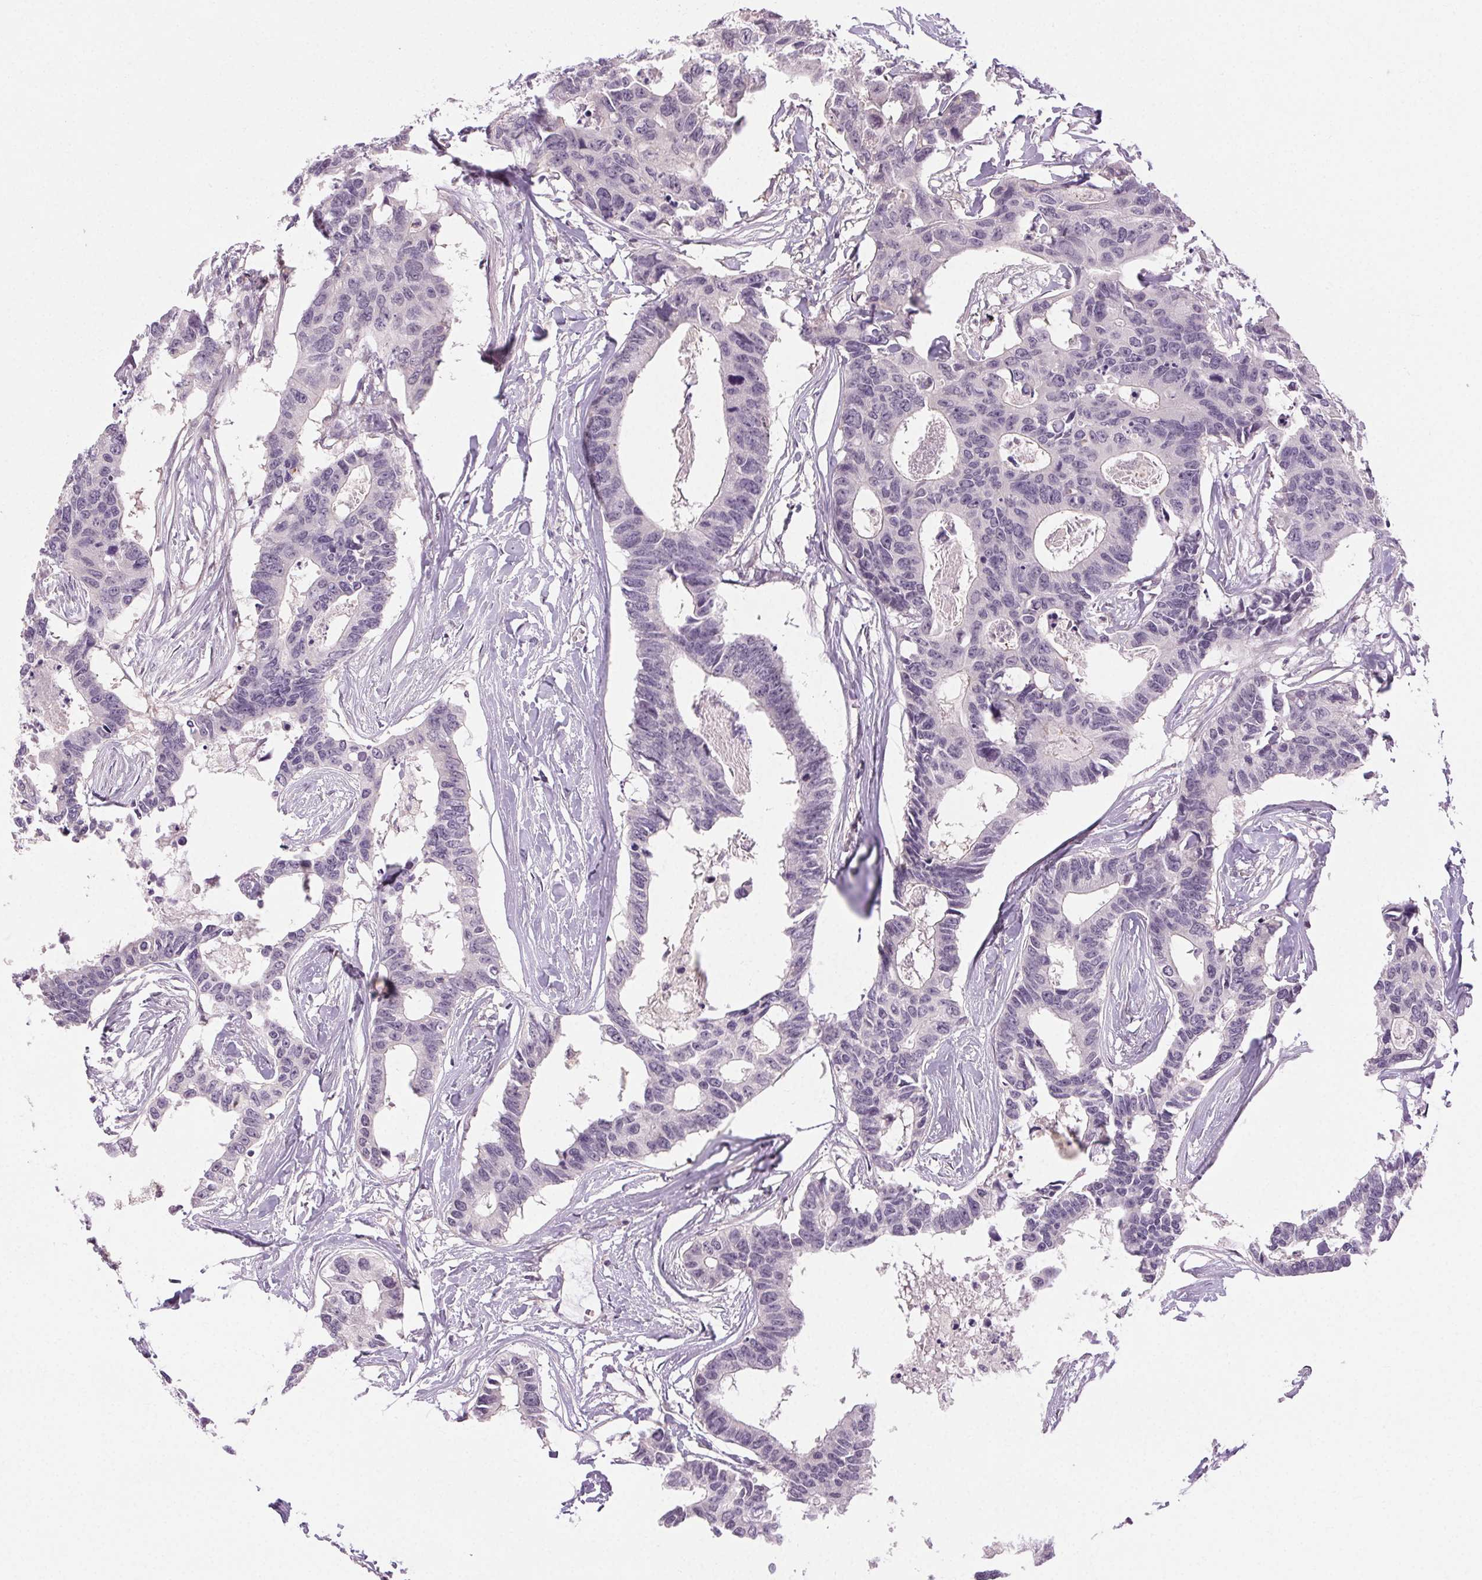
{"staining": {"intensity": "negative", "quantity": "none", "location": "none"}, "tissue": "colorectal cancer", "cell_type": "Tumor cells", "image_type": "cancer", "snomed": [{"axis": "morphology", "description": "Adenocarcinoma, NOS"}, {"axis": "topography", "description": "Rectum"}], "caption": "Tumor cells are negative for protein expression in human colorectal cancer (adenocarcinoma).", "gene": "FAM168A", "patient": {"sex": "male", "age": 57}}